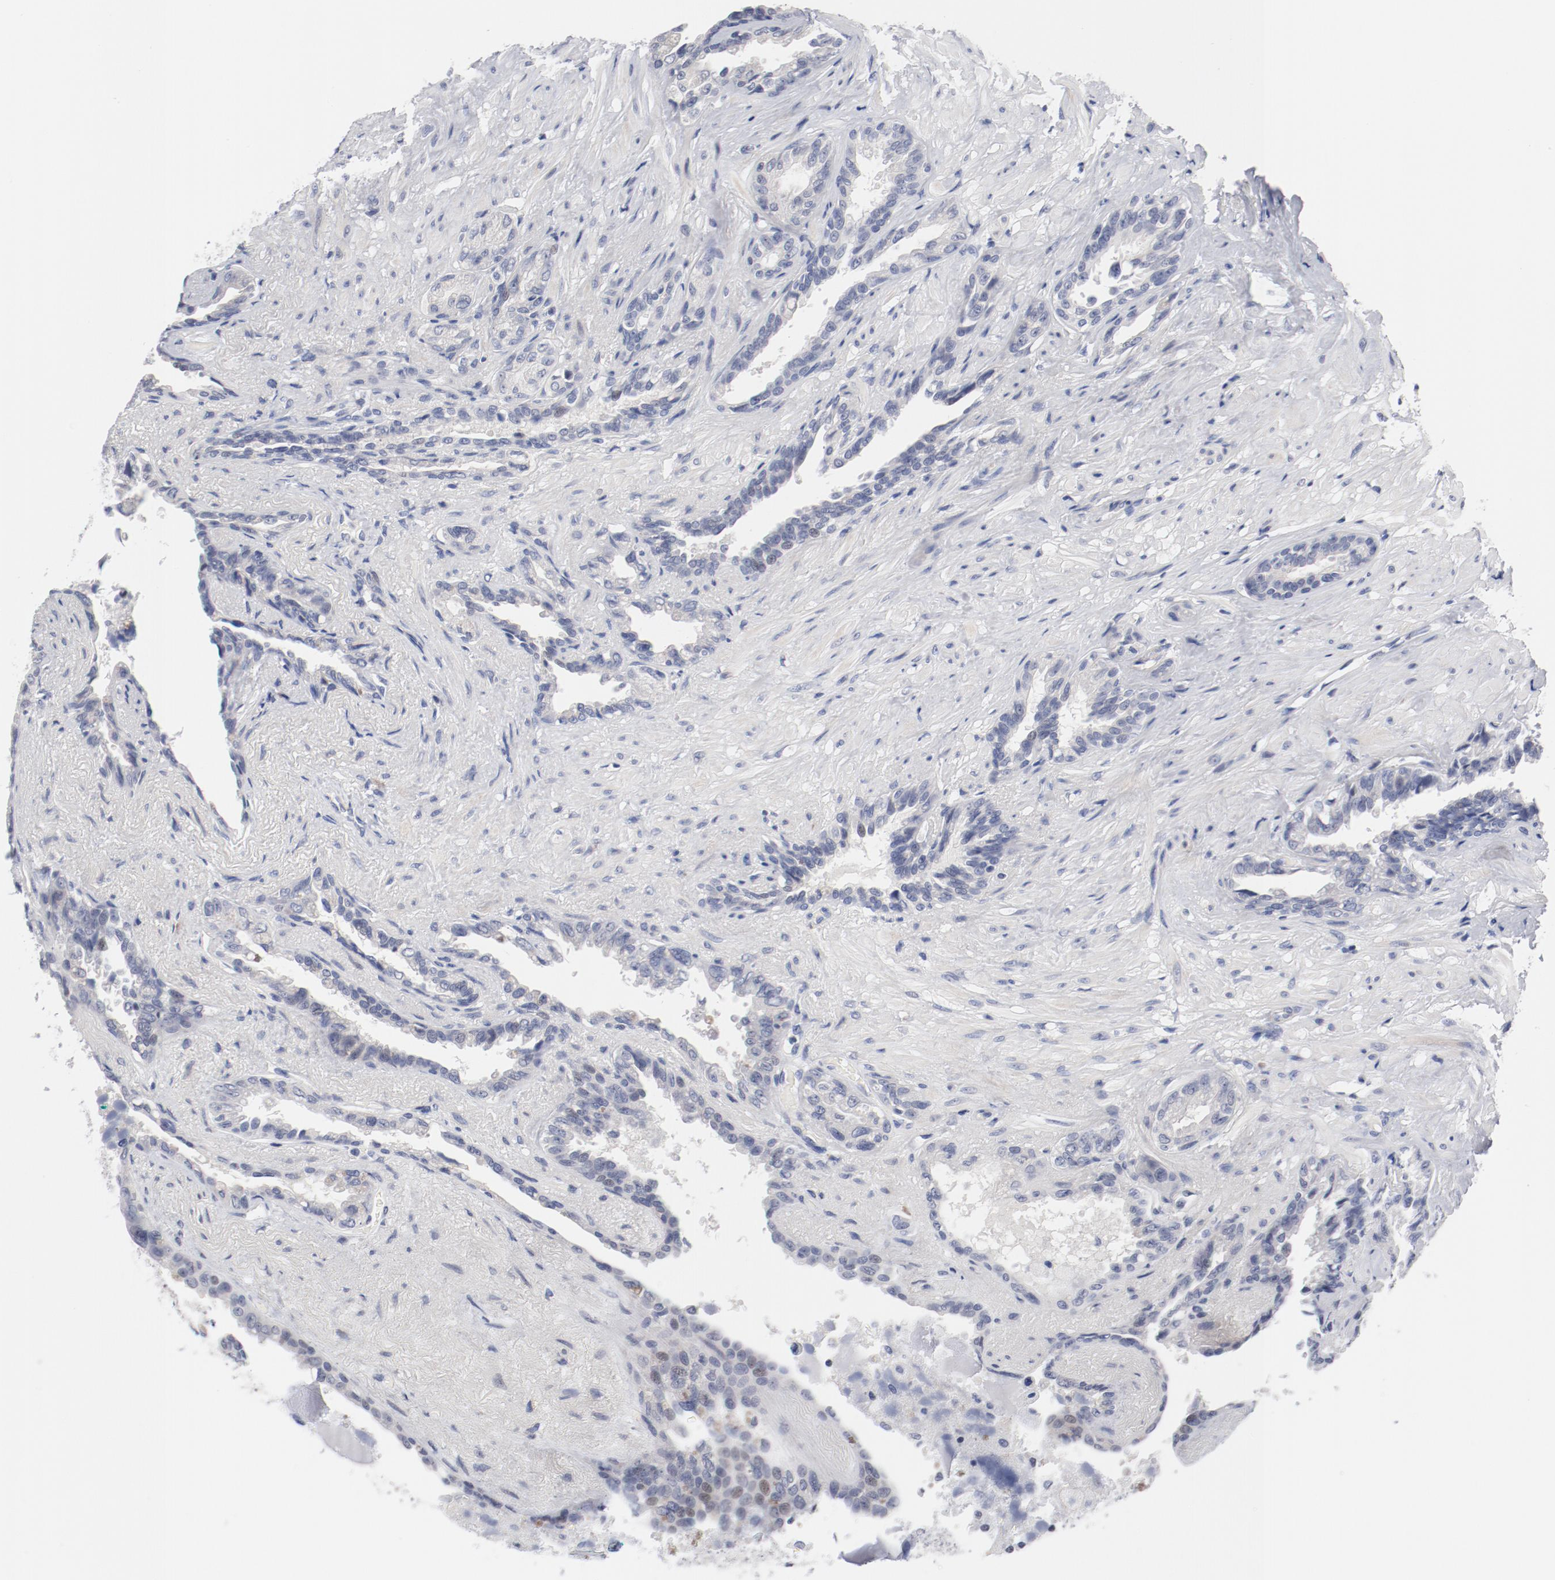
{"staining": {"intensity": "negative", "quantity": "none", "location": "none"}, "tissue": "seminal vesicle", "cell_type": "Glandular cells", "image_type": "normal", "snomed": [{"axis": "morphology", "description": "Normal tissue, NOS"}, {"axis": "topography", "description": "Seminal veicle"}], "caption": "The micrograph demonstrates no staining of glandular cells in normal seminal vesicle.", "gene": "KCNK13", "patient": {"sex": "male", "age": 61}}